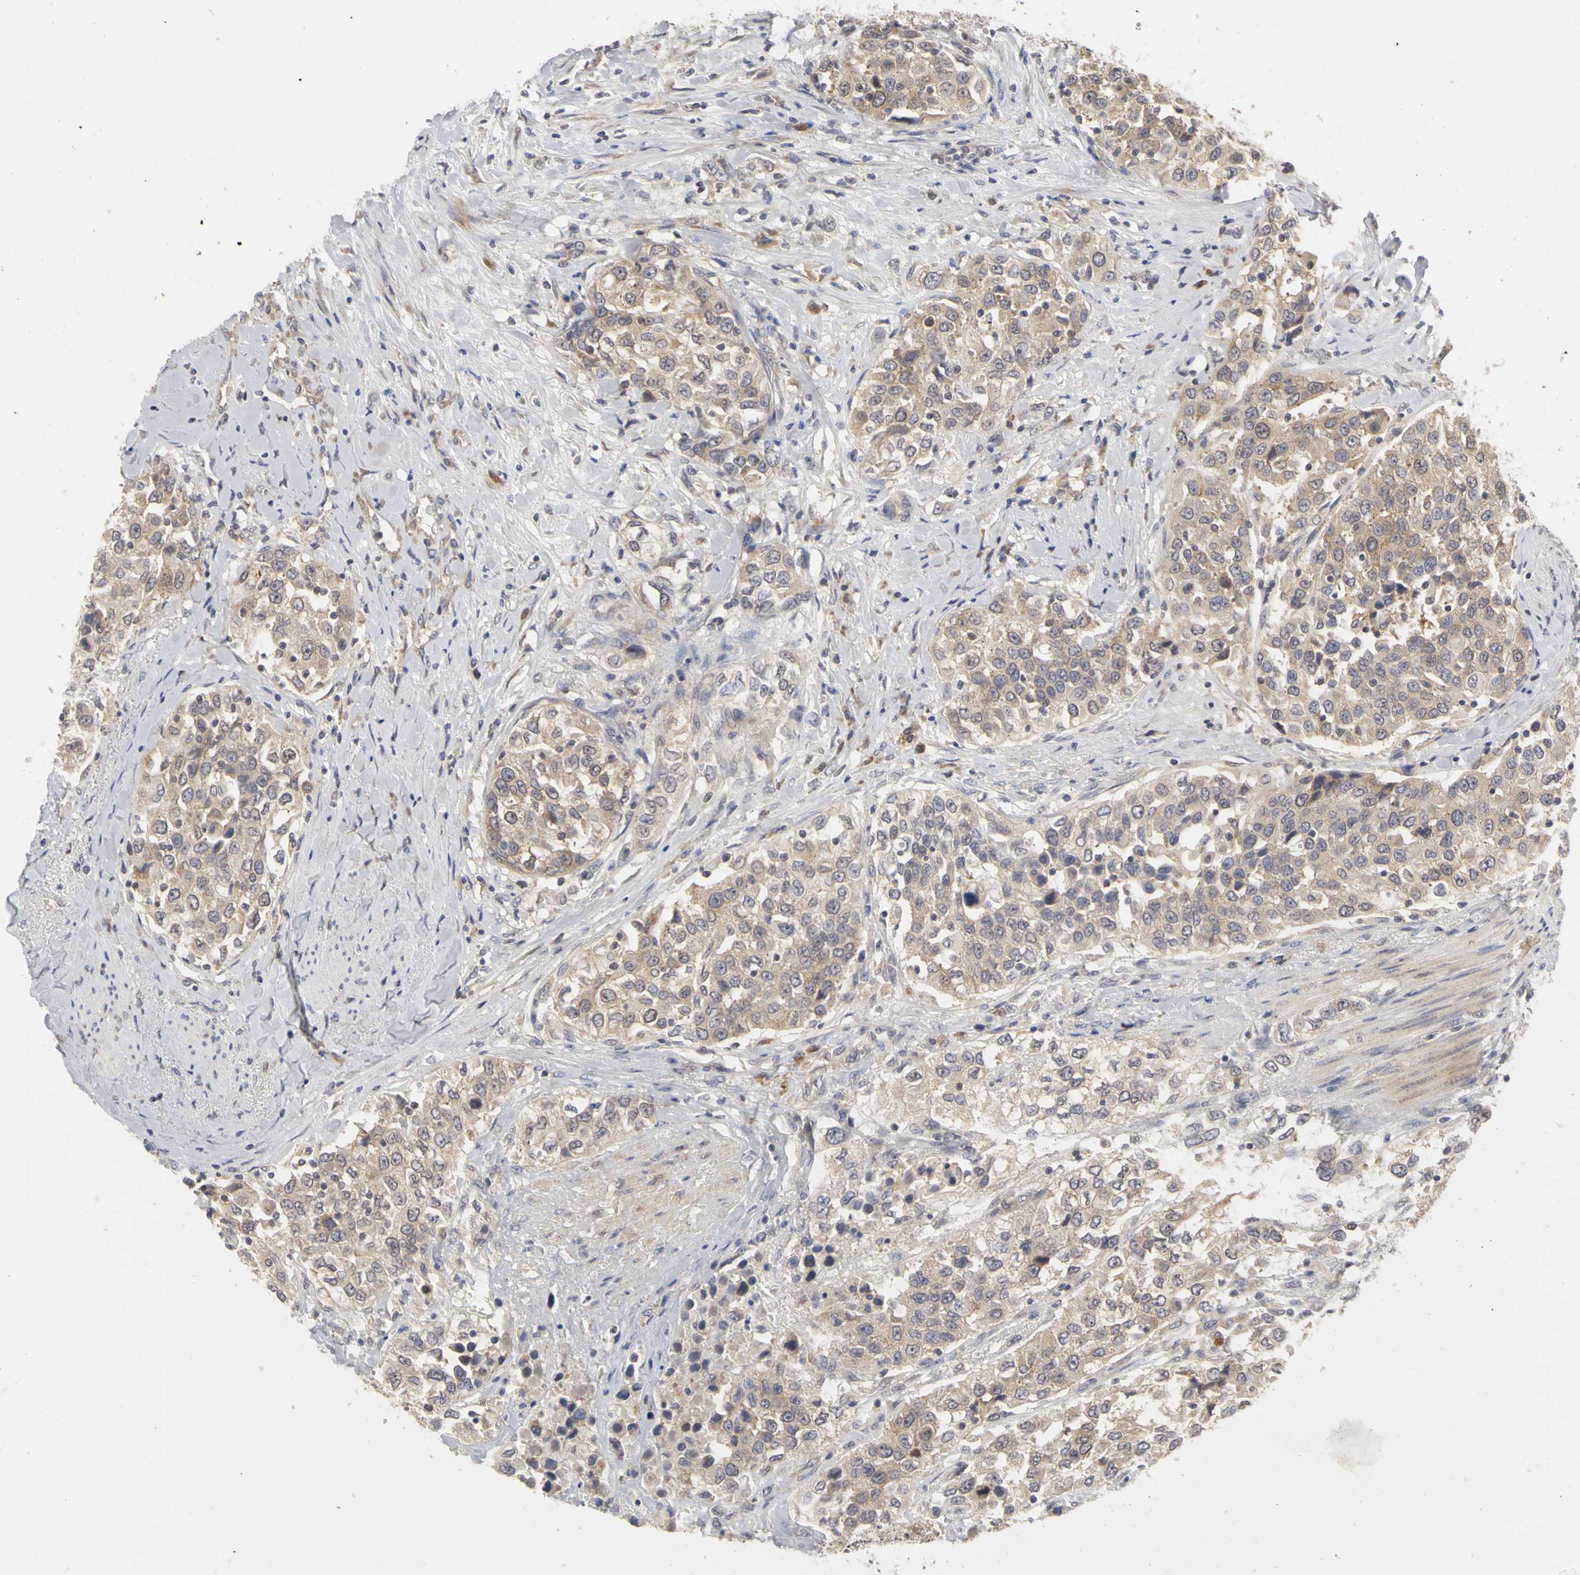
{"staining": {"intensity": "weak", "quantity": ">75%", "location": "cytoplasmic/membranous"}, "tissue": "urothelial cancer", "cell_type": "Tumor cells", "image_type": "cancer", "snomed": [{"axis": "morphology", "description": "Urothelial carcinoma, High grade"}, {"axis": "topography", "description": "Urinary bladder"}], "caption": "High-power microscopy captured an IHC micrograph of urothelial cancer, revealing weak cytoplasmic/membranous staining in about >75% of tumor cells. The staining was performed using DAB (3,3'-diaminobenzidine), with brown indicating positive protein expression. Nuclei are stained blue with hematoxylin.", "gene": "IRAK1", "patient": {"sex": "female", "age": 80}}